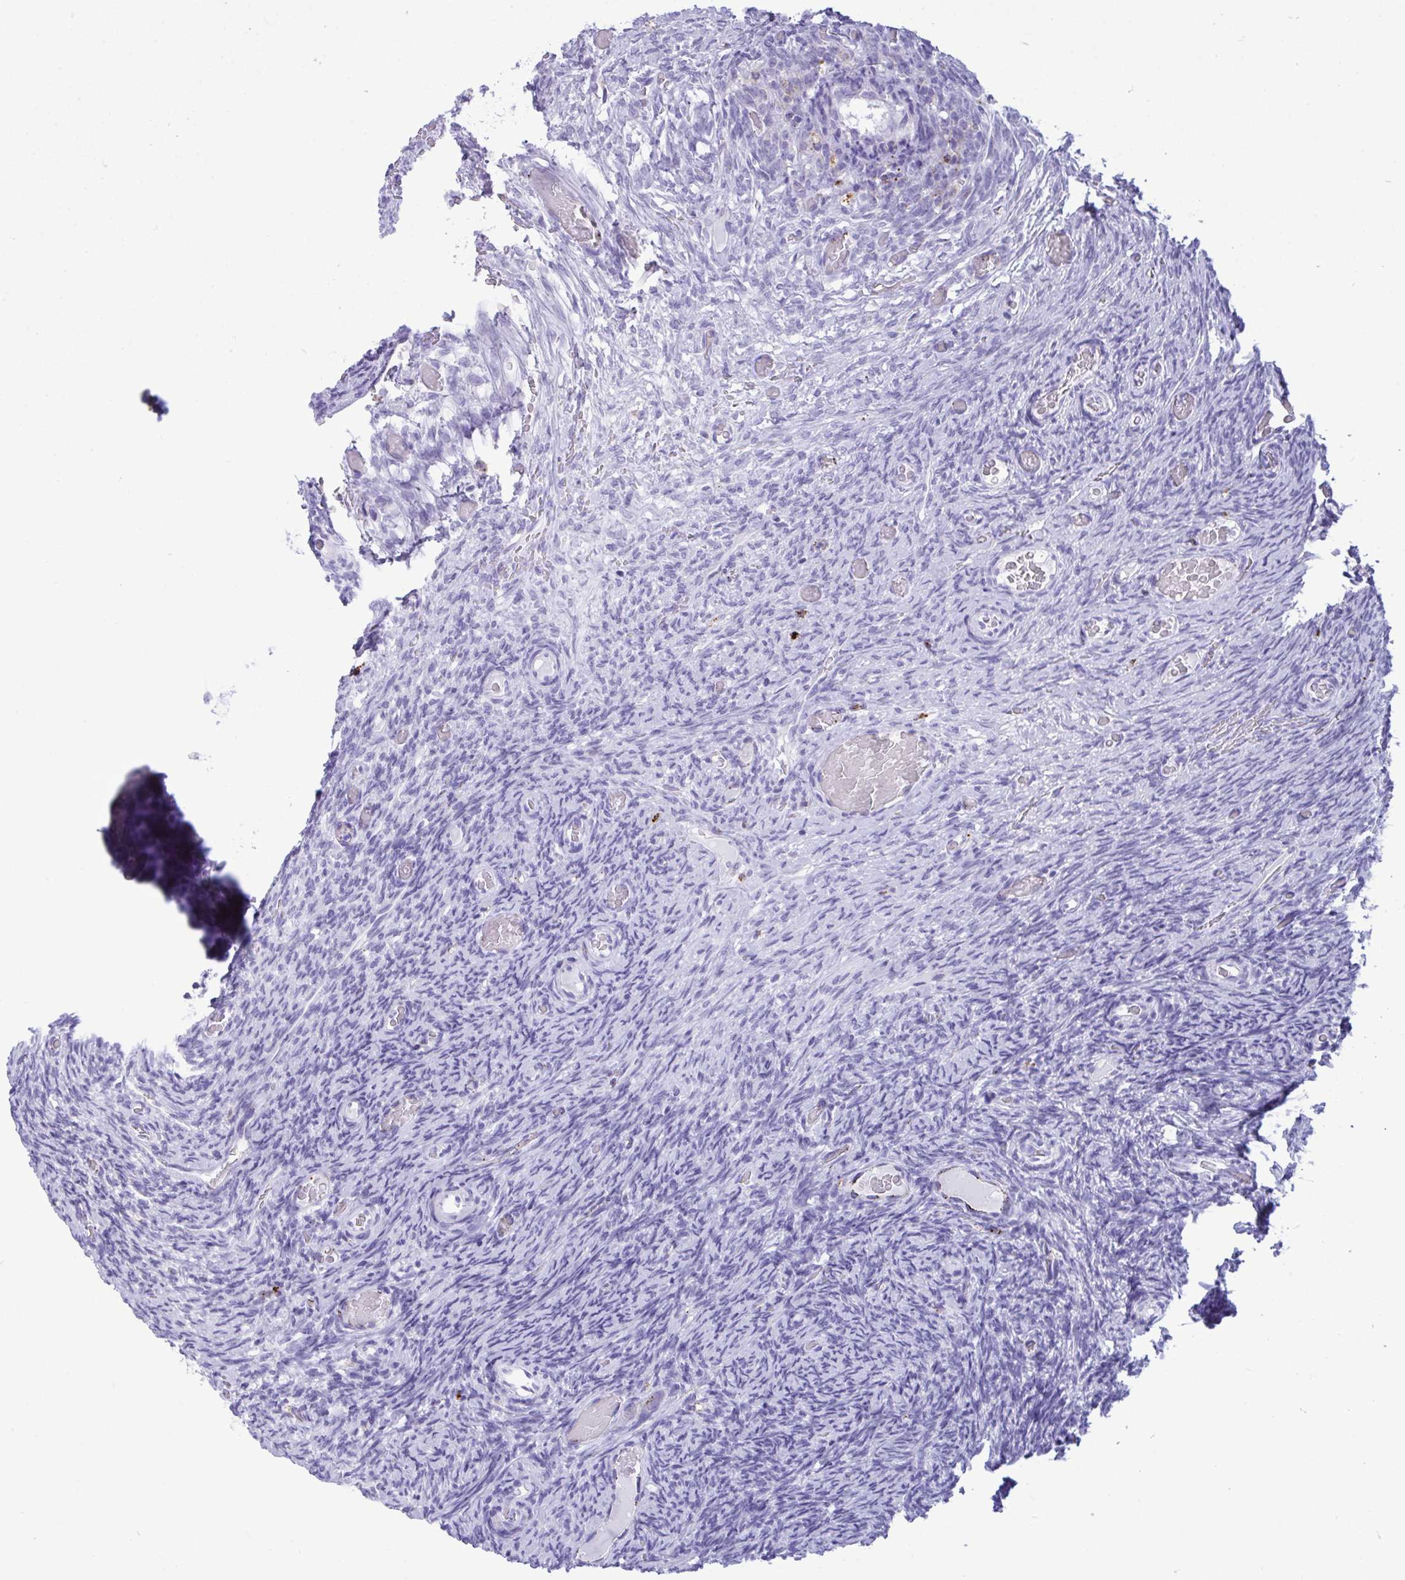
{"staining": {"intensity": "negative", "quantity": "none", "location": "none"}, "tissue": "ovary", "cell_type": "Follicle cells", "image_type": "normal", "snomed": [{"axis": "morphology", "description": "Normal tissue, NOS"}, {"axis": "topography", "description": "Ovary"}], "caption": "Follicle cells show no significant expression in unremarkable ovary. (DAB IHC, high magnification).", "gene": "CPVL", "patient": {"sex": "female", "age": 34}}